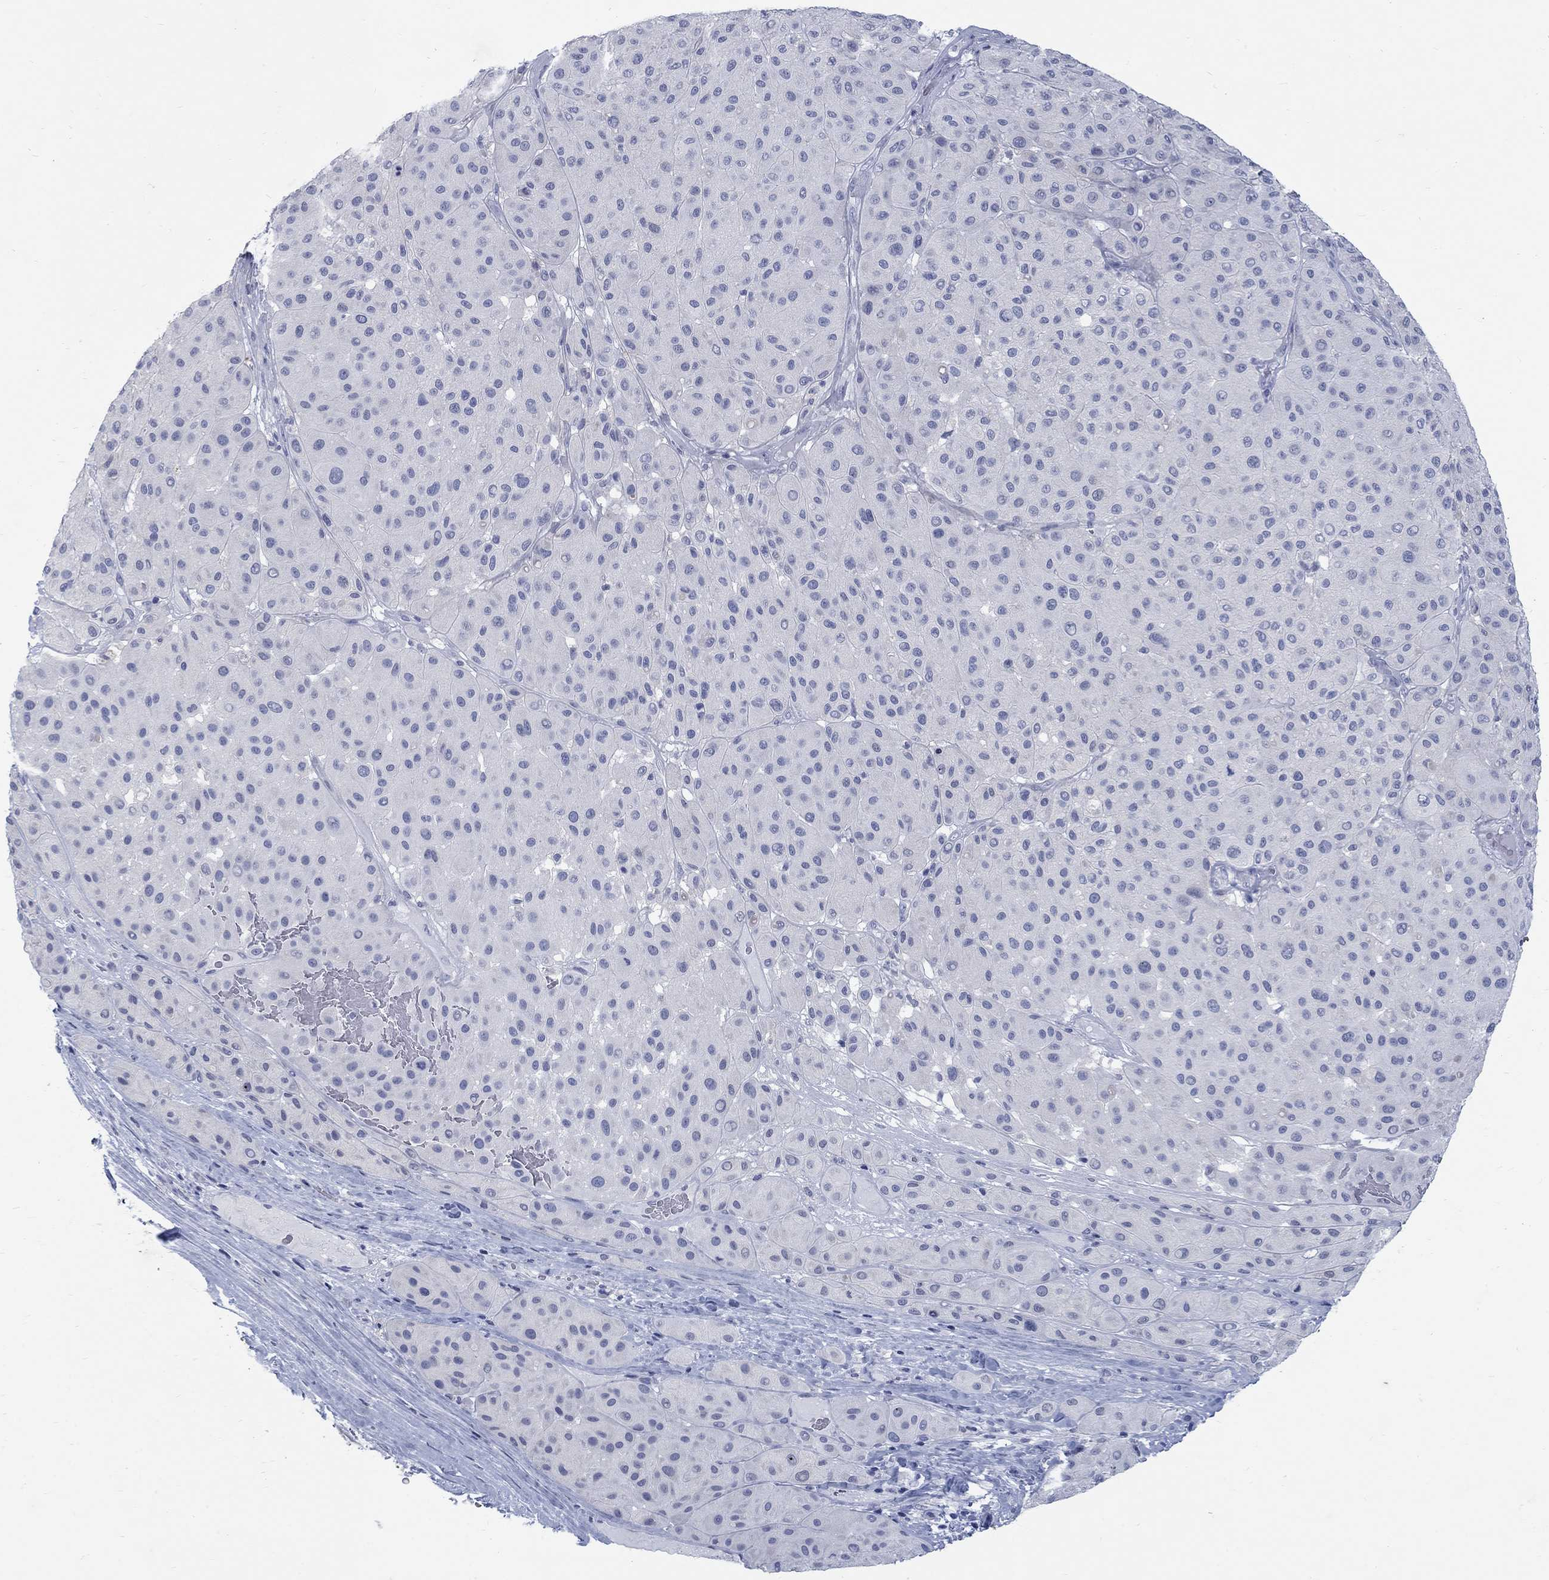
{"staining": {"intensity": "negative", "quantity": "none", "location": "none"}, "tissue": "melanoma", "cell_type": "Tumor cells", "image_type": "cancer", "snomed": [{"axis": "morphology", "description": "Malignant melanoma, Metastatic site"}, {"axis": "topography", "description": "Smooth muscle"}], "caption": "Tumor cells are negative for brown protein staining in malignant melanoma (metastatic site).", "gene": "RFTN2", "patient": {"sex": "male", "age": 41}}